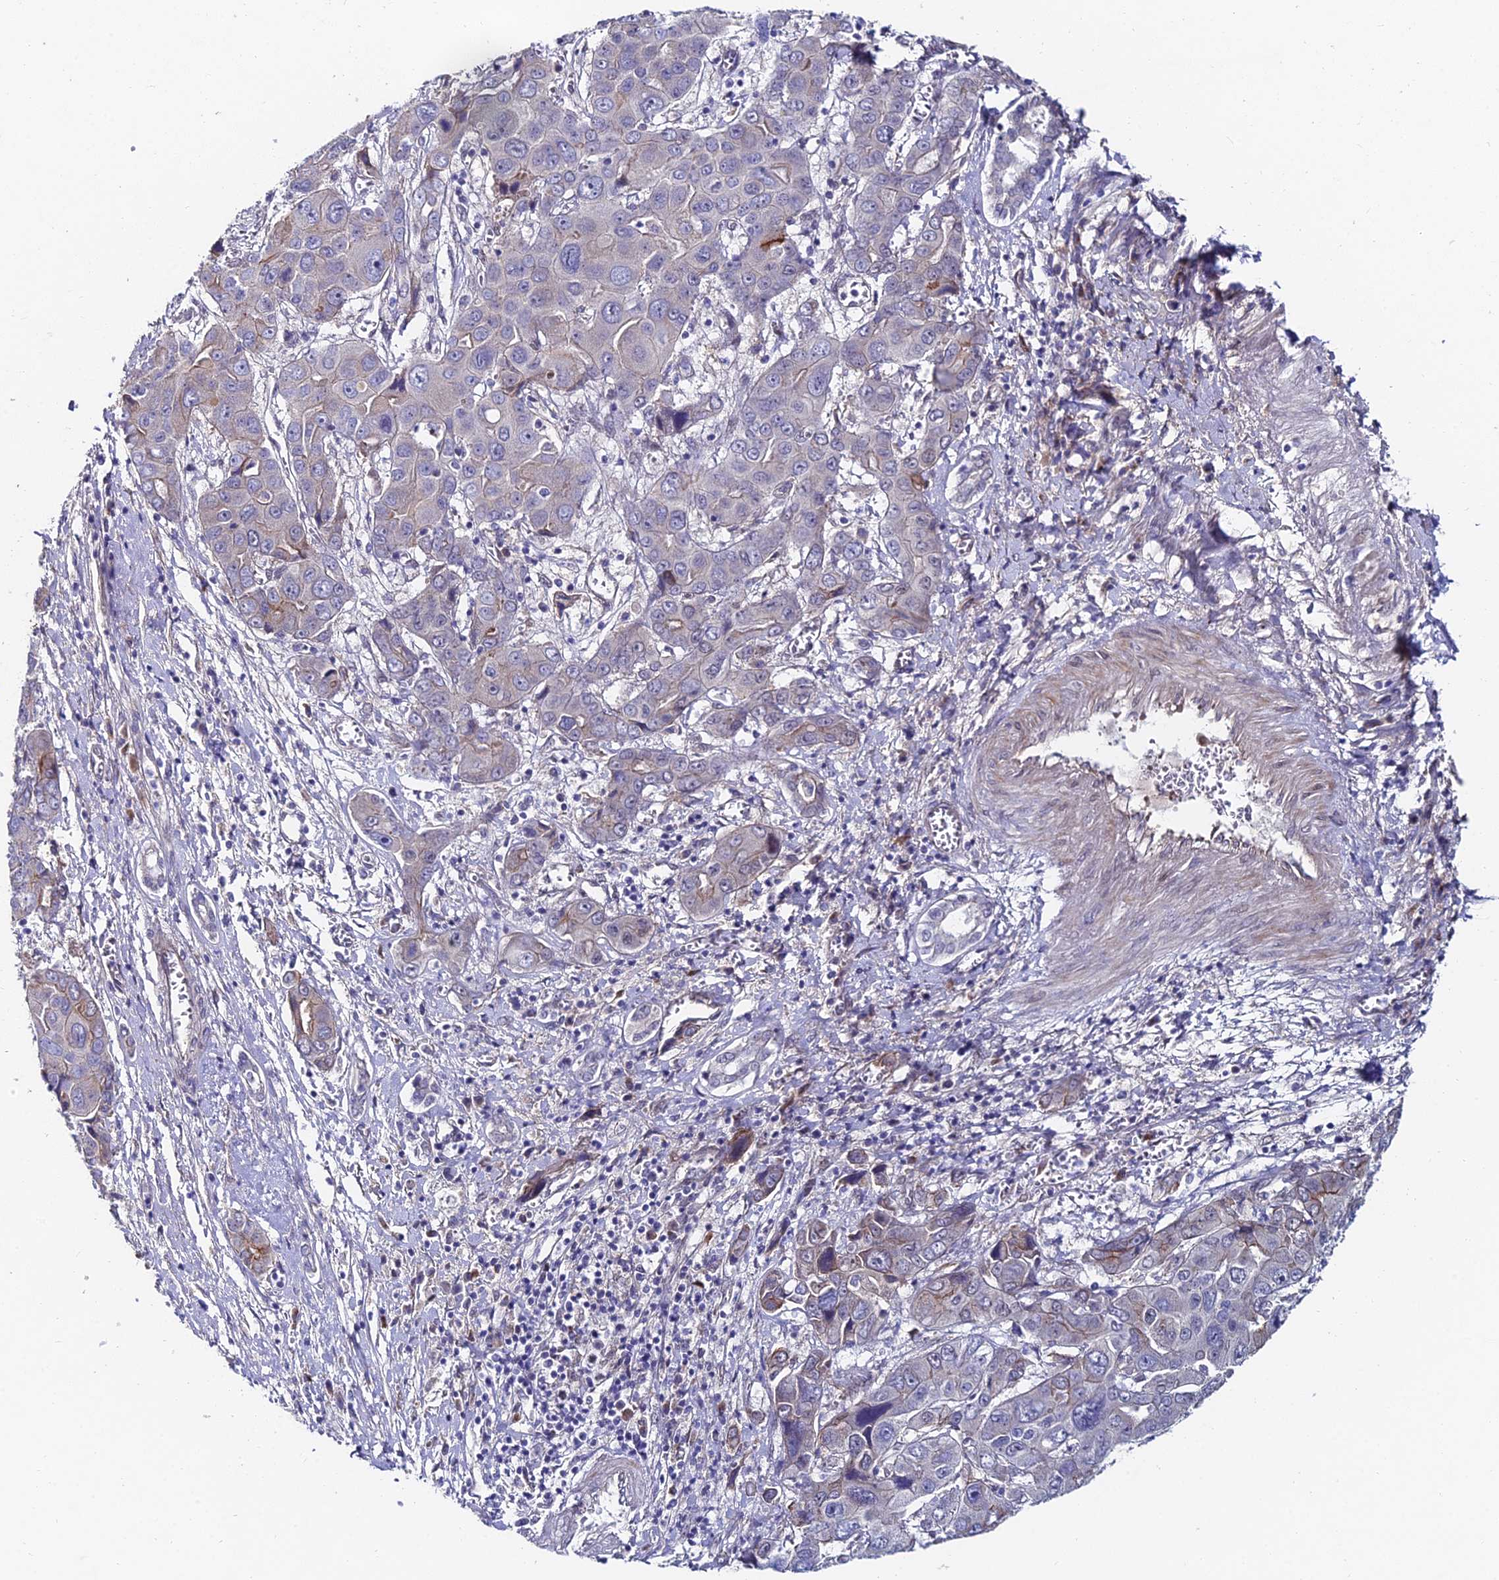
{"staining": {"intensity": "weak", "quantity": "<25%", "location": "cytoplasmic/membranous"}, "tissue": "liver cancer", "cell_type": "Tumor cells", "image_type": "cancer", "snomed": [{"axis": "morphology", "description": "Cholangiocarcinoma"}, {"axis": "topography", "description": "Liver"}], "caption": "Immunohistochemistry (IHC) histopathology image of human cholangiocarcinoma (liver) stained for a protein (brown), which displays no staining in tumor cells.", "gene": "TRIM24", "patient": {"sex": "male", "age": 67}}